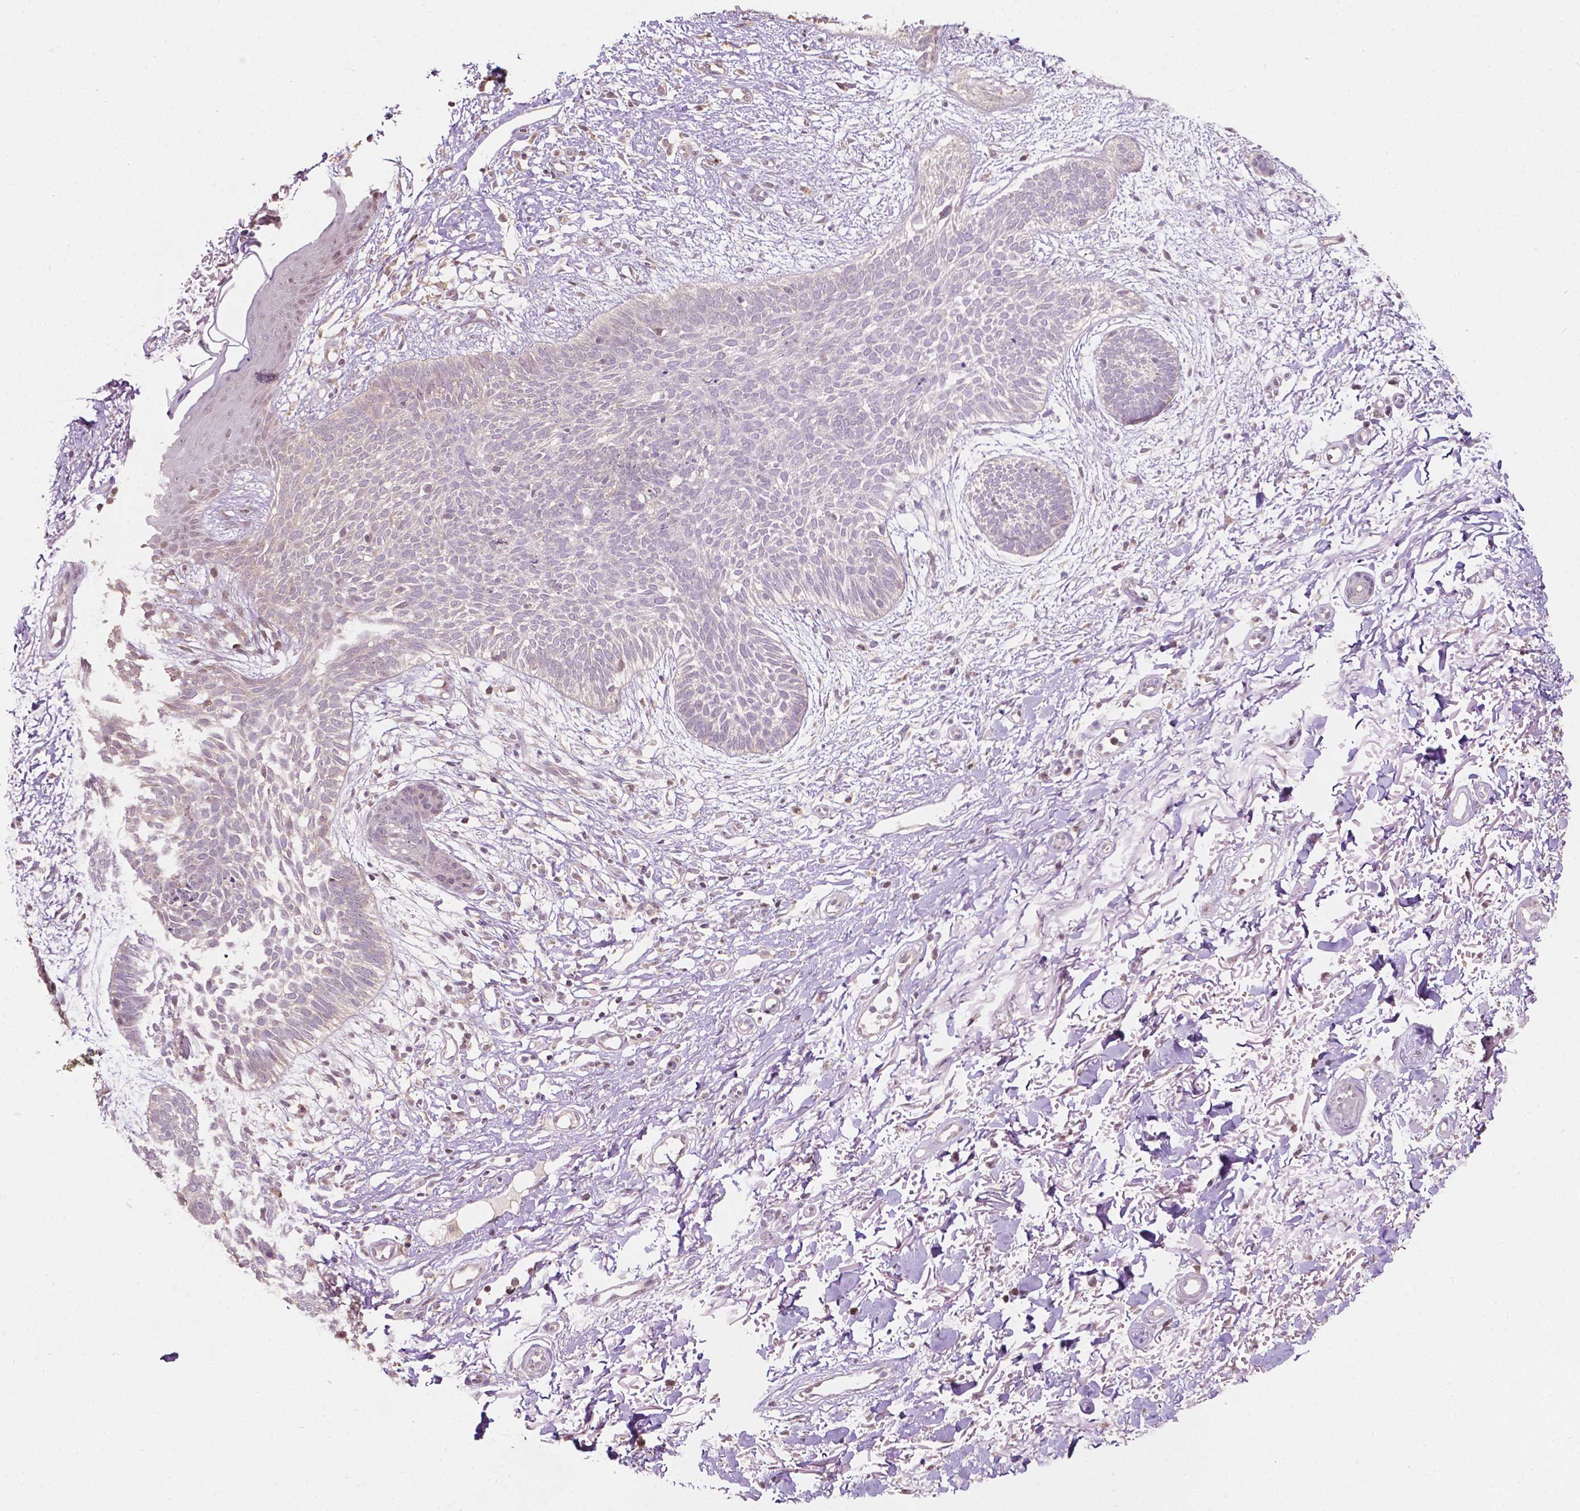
{"staining": {"intensity": "negative", "quantity": "none", "location": "none"}, "tissue": "skin cancer", "cell_type": "Tumor cells", "image_type": "cancer", "snomed": [{"axis": "morphology", "description": "Basal cell carcinoma"}, {"axis": "topography", "description": "Skin"}], "caption": "Immunohistochemical staining of human skin cancer displays no significant positivity in tumor cells.", "gene": "TM6SF2", "patient": {"sex": "female", "age": 84}}